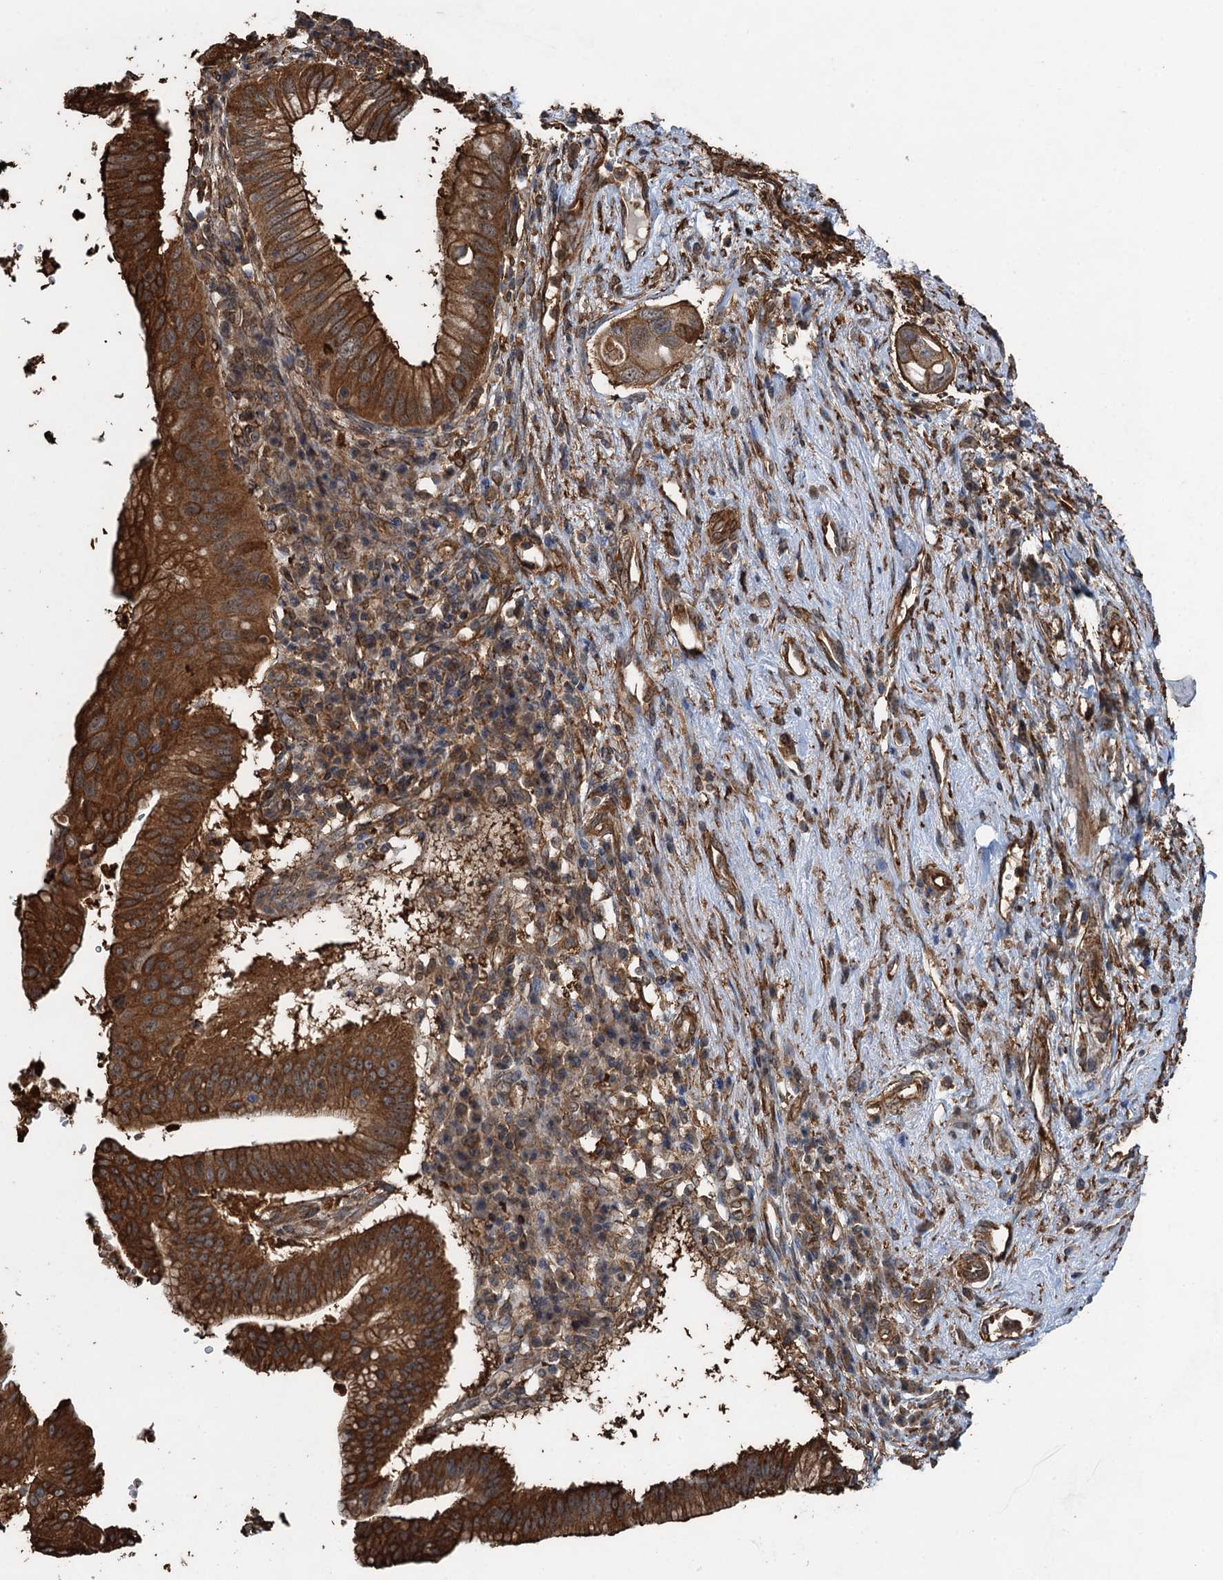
{"staining": {"intensity": "strong", "quantity": ">75%", "location": "cytoplasmic/membranous"}, "tissue": "pancreatic cancer", "cell_type": "Tumor cells", "image_type": "cancer", "snomed": [{"axis": "morphology", "description": "Adenocarcinoma, NOS"}, {"axis": "topography", "description": "Pancreas"}], "caption": "DAB immunohistochemical staining of pancreatic cancer demonstrates strong cytoplasmic/membranous protein staining in about >75% of tumor cells. (DAB (3,3'-diaminobenzidine) IHC, brown staining for protein, blue staining for nuclei).", "gene": "WHAMM", "patient": {"sex": "male", "age": 68}}